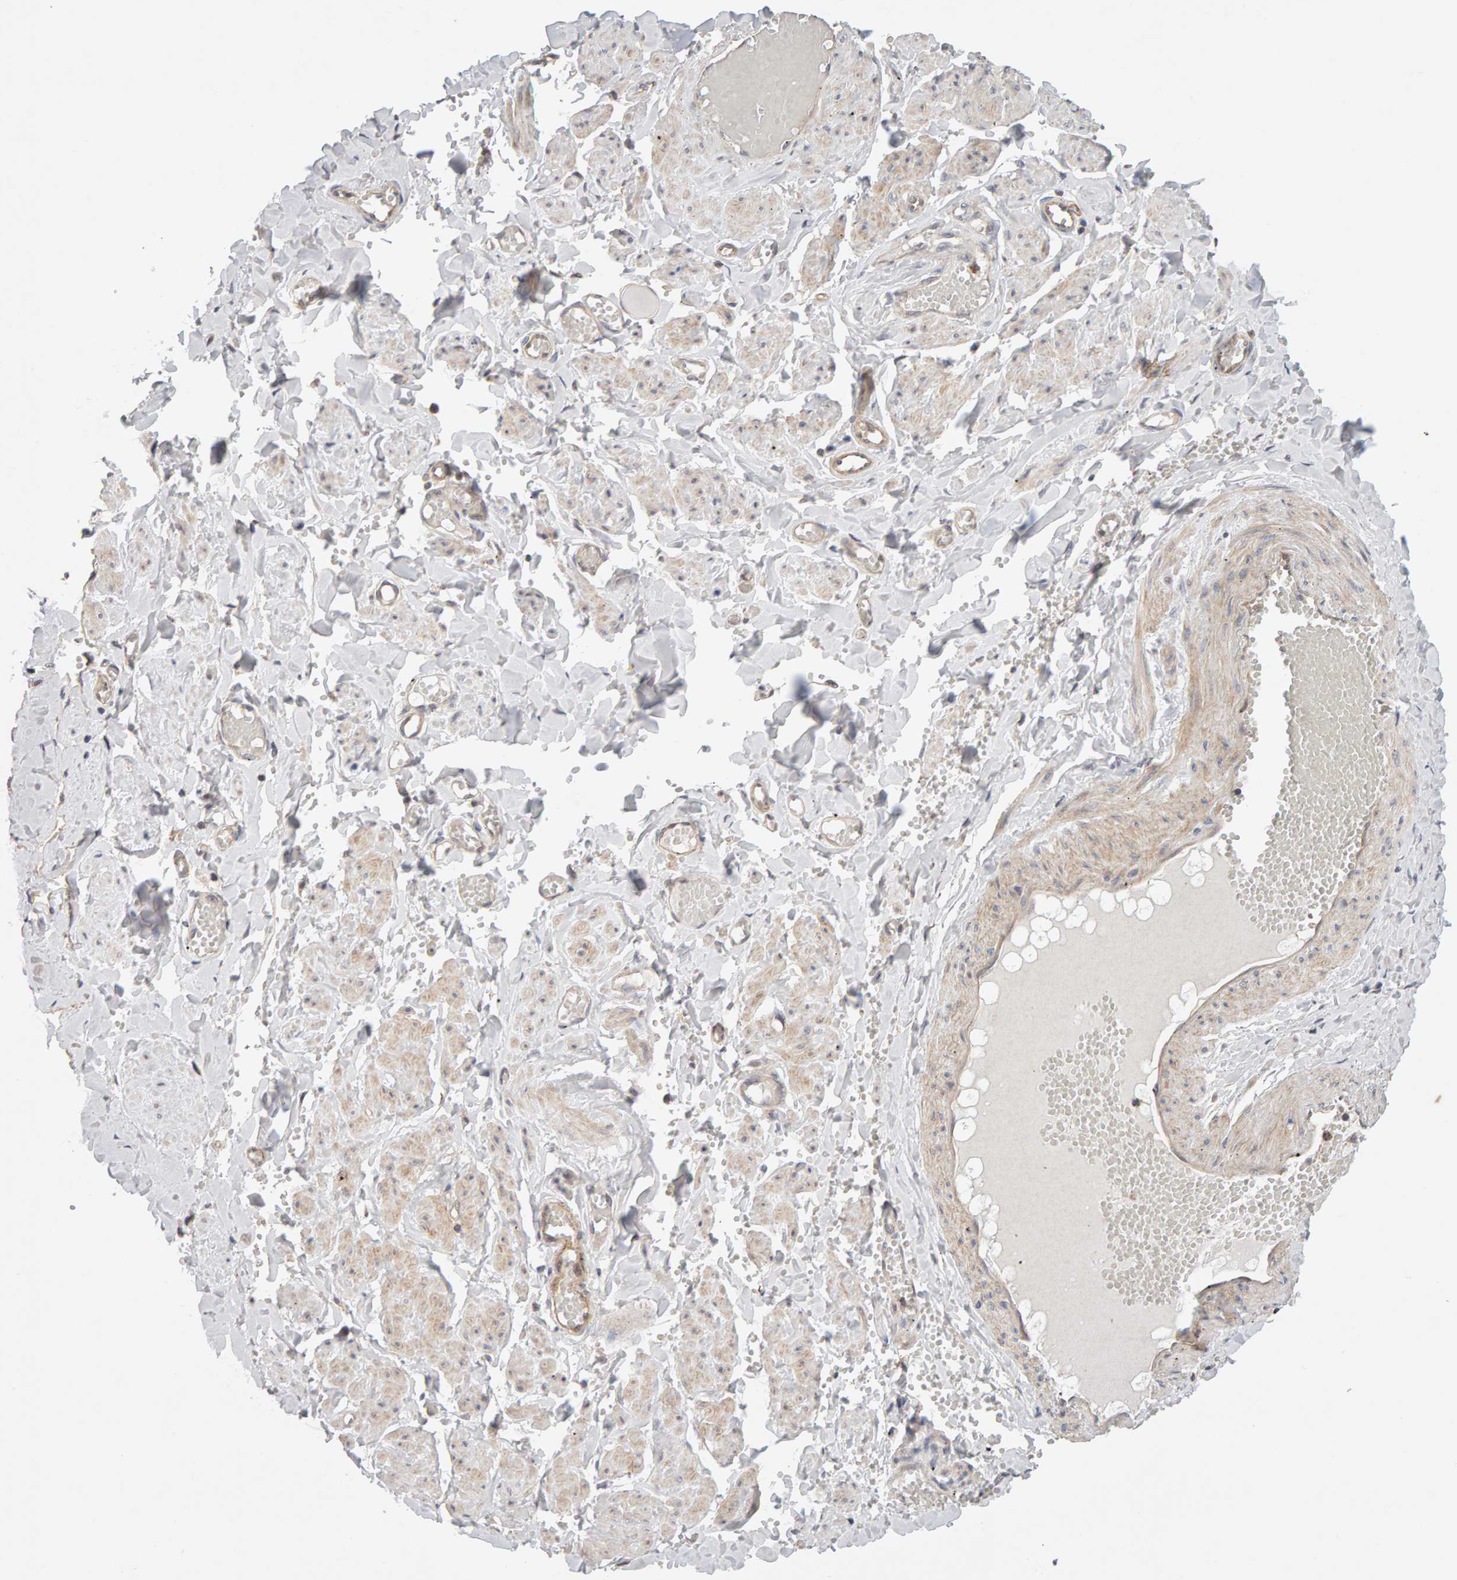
{"staining": {"intensity": "weak", "quantity": "<25%", "location": "cytoplasmic/membranous"}, "tissue": "adipose tissue", "cell_type": "Adipocytes", "image_type": "normal", "snomed": [{"axis": "morphology", "description": "Normal tissue, NOS"}, {"axis": "topography", "description": "Vascular tissue"}, {"axis": "topography", "description": "Fallopian tube"}, {"axis": "topography", "description": "Ovary"}], "caption": "Immunohistochemical staining of normal human adipose tissue demonstrates no significant expression in adipocytes.", "gene": "DNAJC7", "patient": {"sex": "female", "age": 67}}